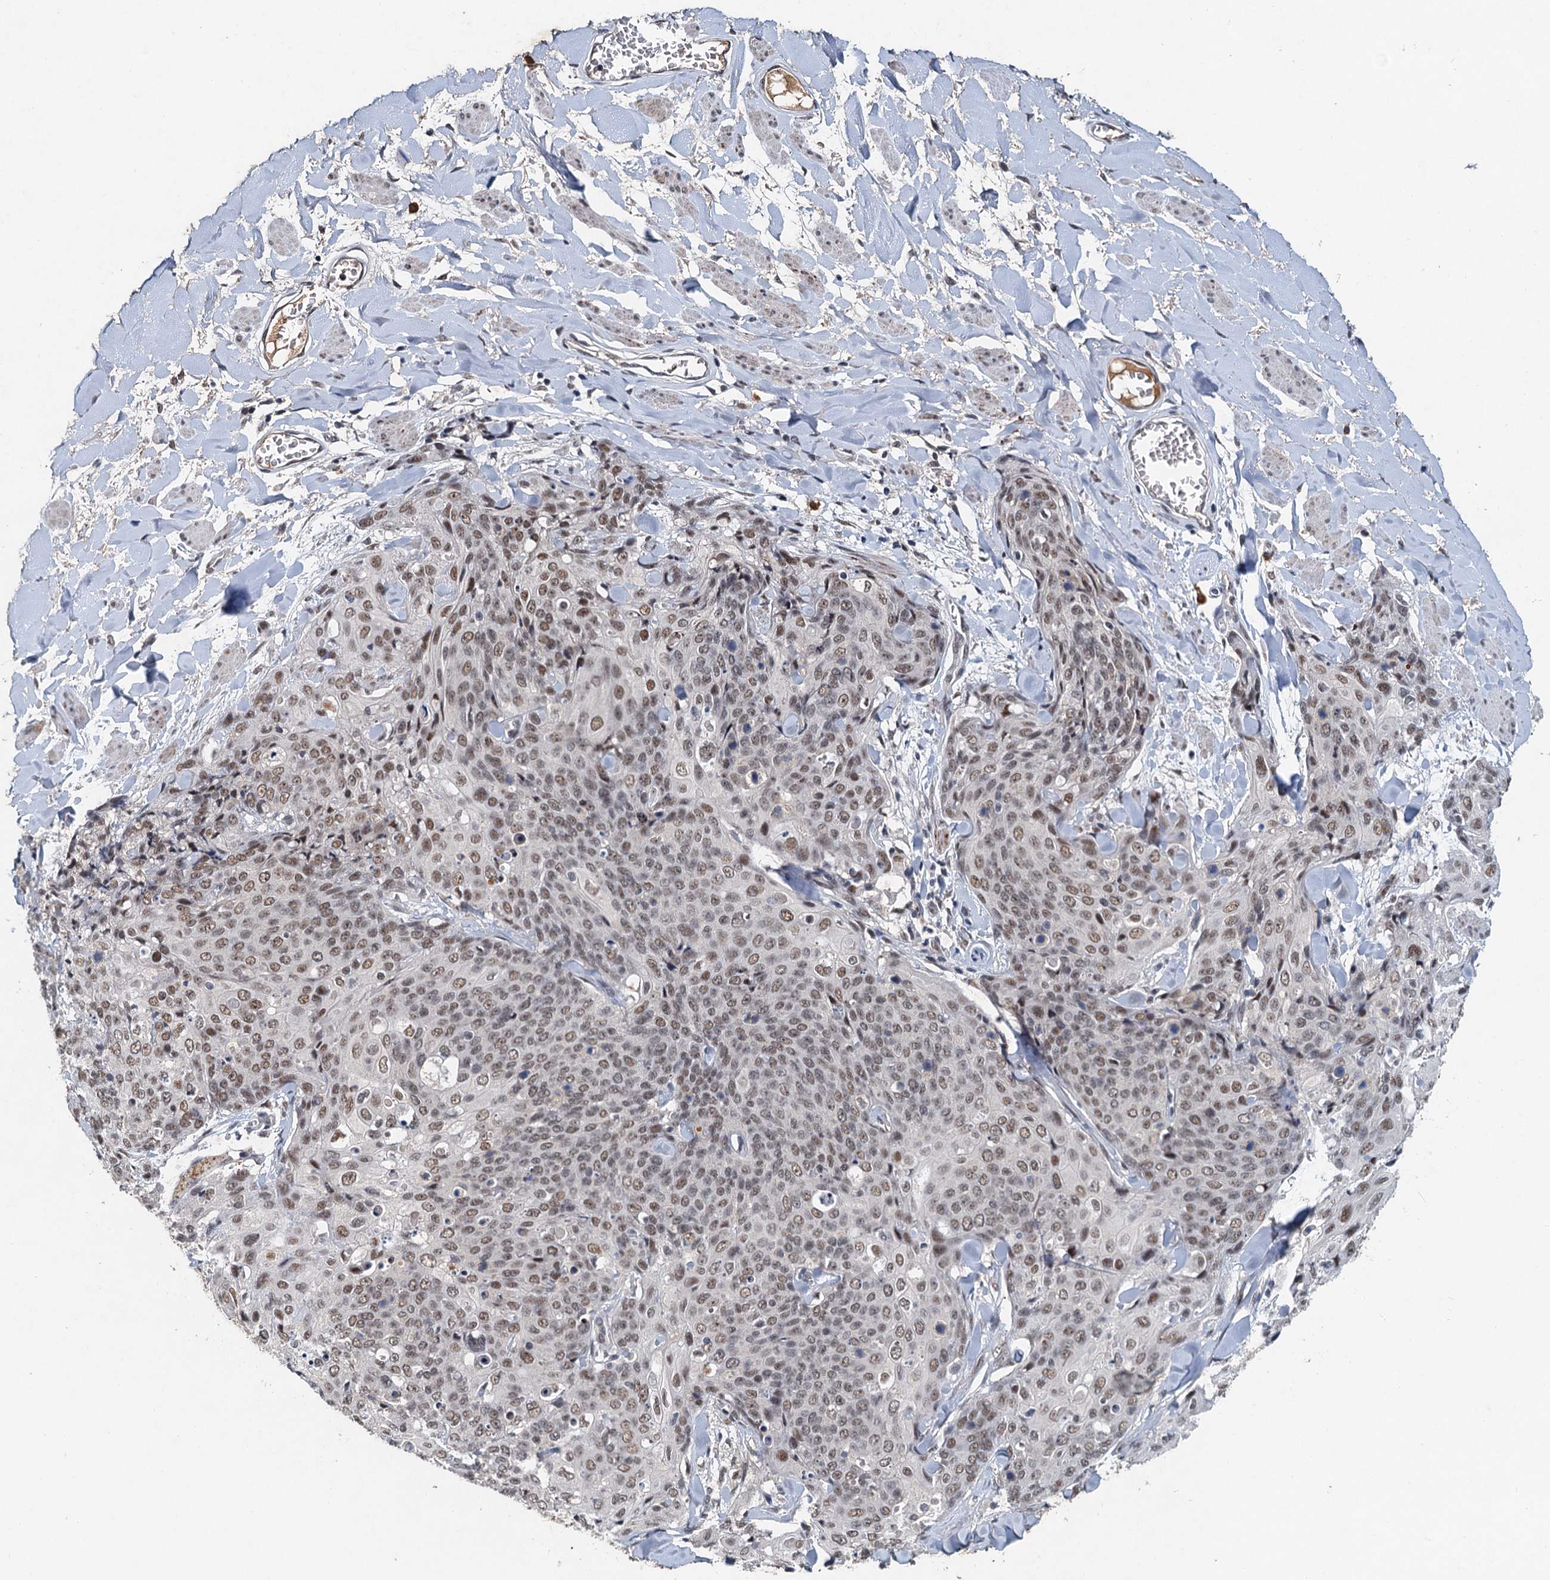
{"staining": {"intensity": "moderate", "quantity": ">75%", "location": "nuclear"}, "tissue": "skin cancer", "cell_type": "Tumor cells", "image_type": "cancer", "snomed": [{"axis": "morphology", "description": "Squamous cell carcinoma, NOS"}, {"axis": "topography", "description": "Skin"}, {"axis": "topography", "description": "Vulva"}], "caption": "Immunohistochemistry (IHC) (DAB) staining of skin squamous cell carcinoma exhibits moderate nuclear protein expression in approximately >75% of tumor cells.", "gene": "CSTF3", "patient": {"sex": "female", "age": 85}}